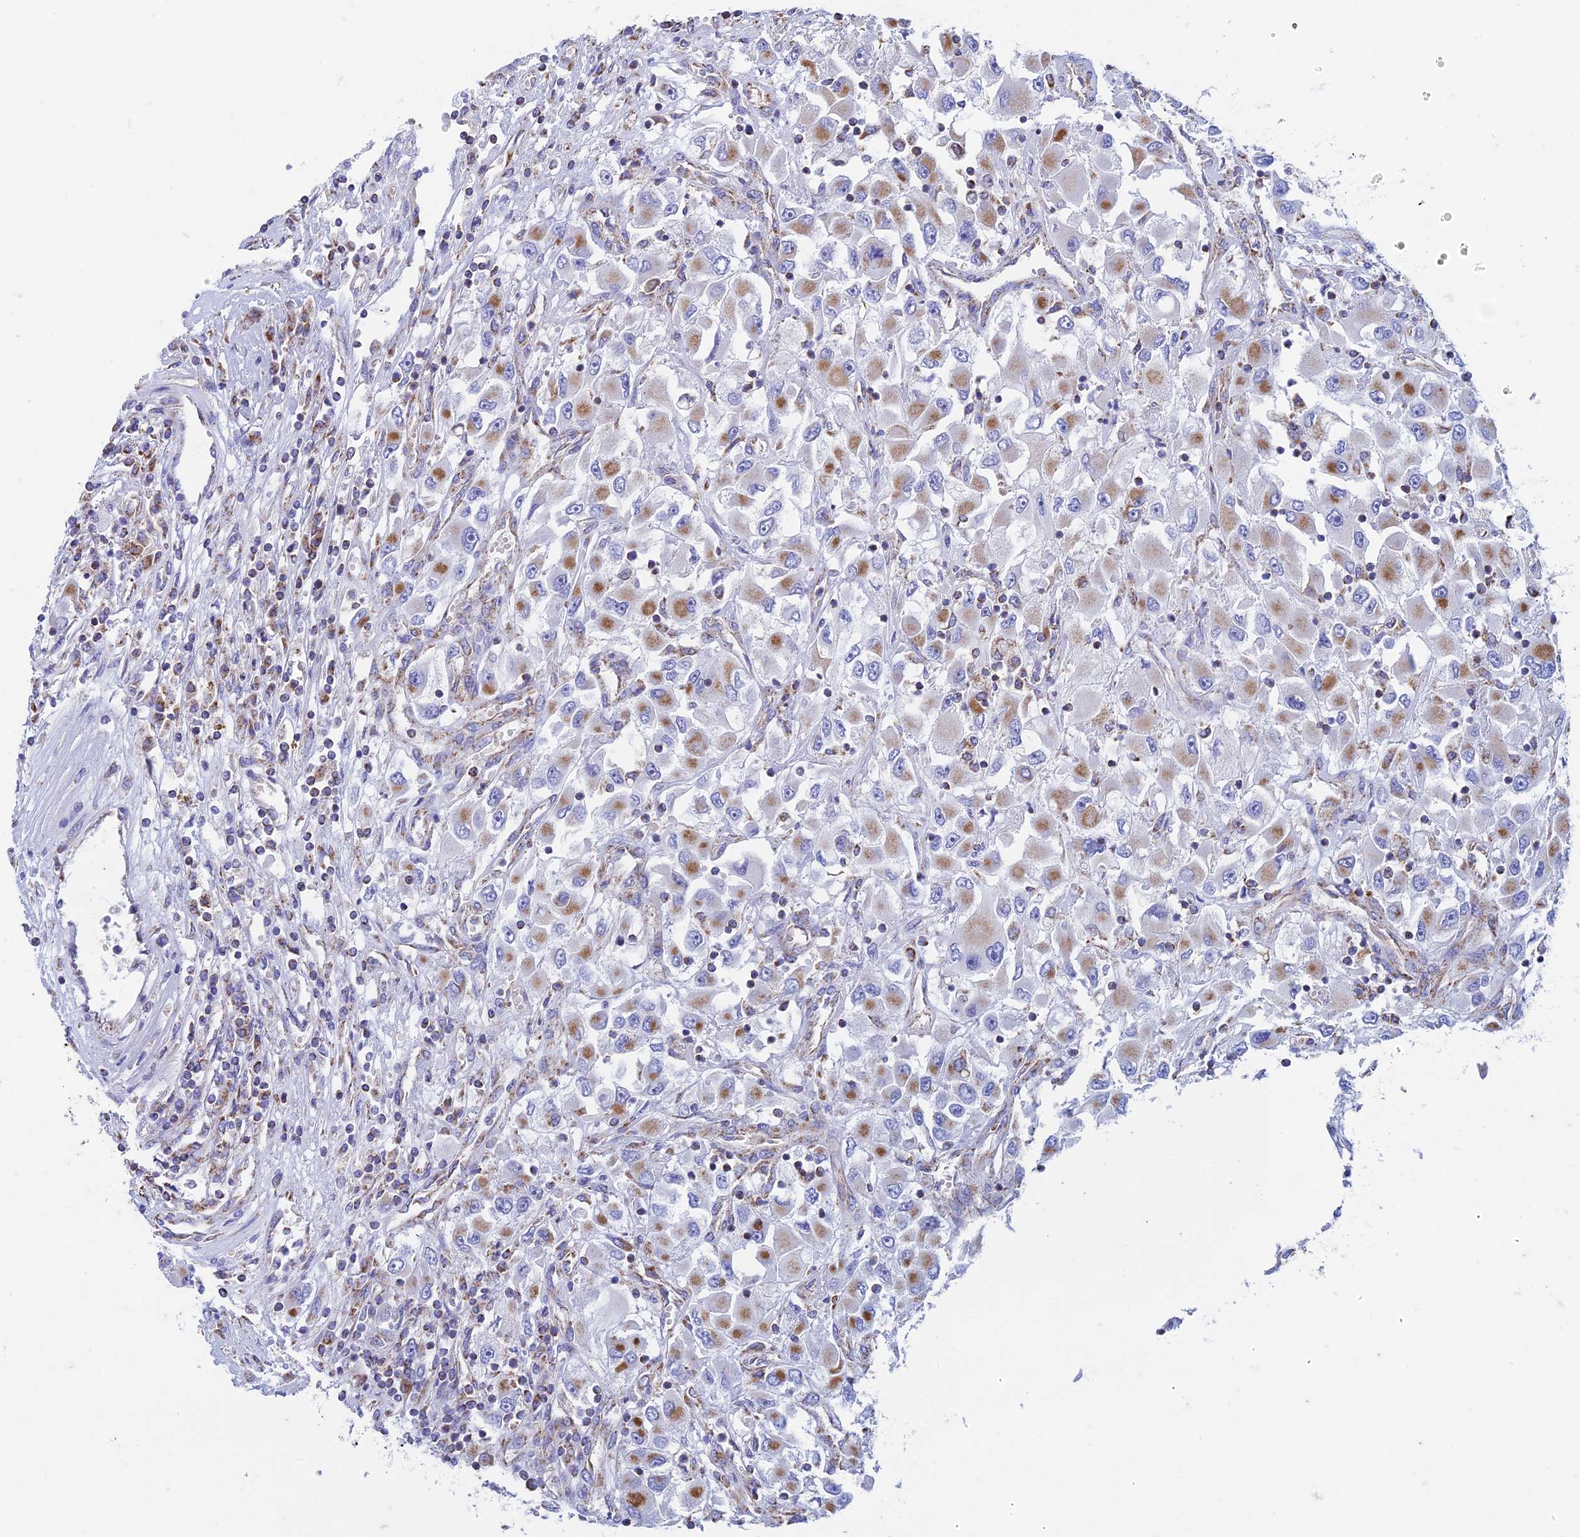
{"staining": {"intensity": "moderate", "quantity": "25%-75%", "location": "cytoplasmic/membranous"}, "tissue": "renal cancer", "cell_type": "Tumor cells", "image_type": "cancer", "snomed": [{"axis": "morphology", "description": "Adenocarcinoma, NOS"}, {"axis": "topography", "description": "Kidney"}], "caption": "Renal cancer (adenocarcinoma) was stained to show a protein in brown. There is medium levels of moderate cytoplasmic/membranous expression in about 25%-75% of tumor cells.", "gene": "ZNF181", "patient": {"sex": "female", "age": 52}}